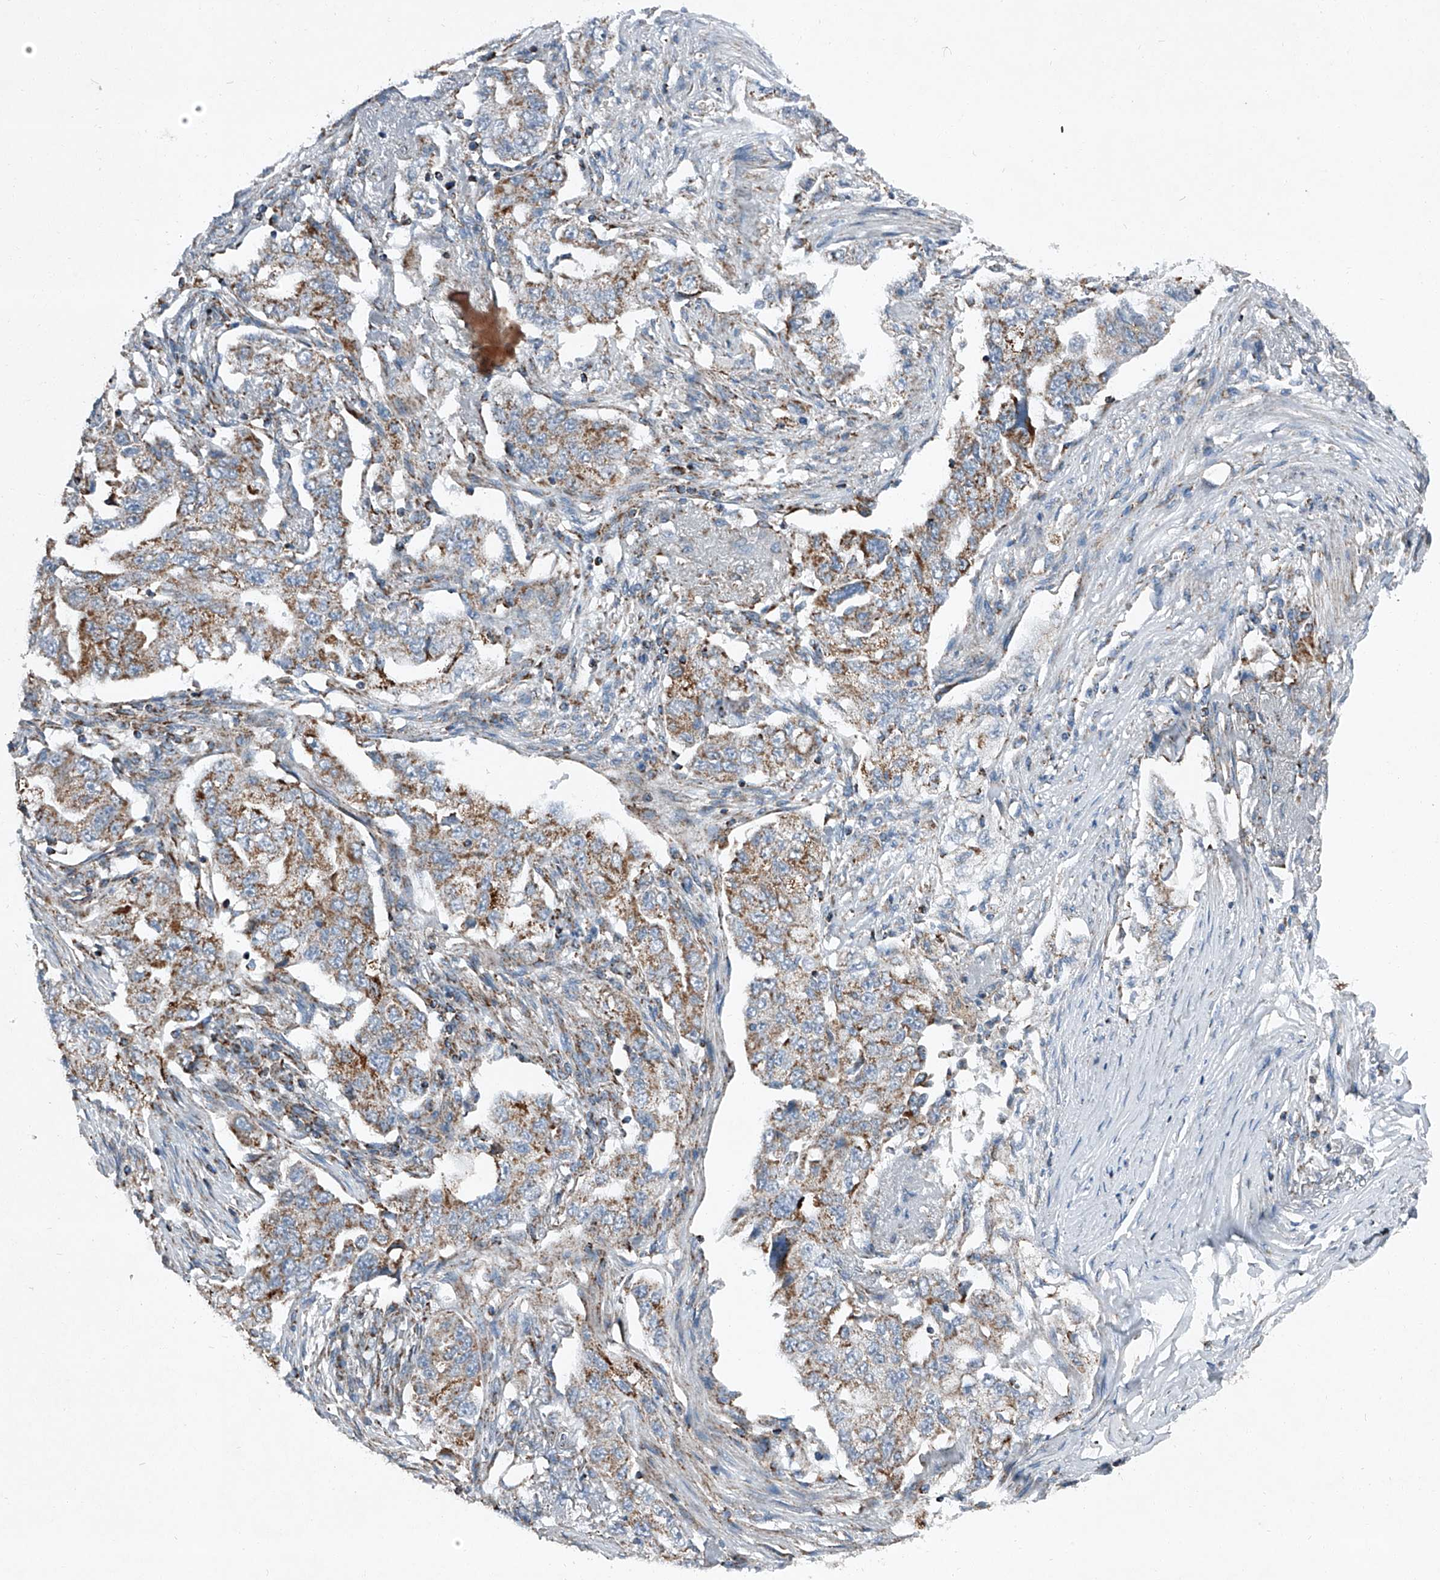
{"staining": {"intensity": "moderate", "quantity": "25%-75%", "location": "cytoplasmic/membranous"}, "tissue": "lung cancer", "cell_type": "Tumor cells", "image_type": "cancer", "snomed": [{"axis": "morphology", "description": "Adenocarcinoma, NOS"}, {"axis": "topography", "description": "Lung"}], "caption": "Lung cancer tissue exhibits moderate cytoplasmic/membranous positivity in approximately 25%-75% of tumor cells, visualized by immunohistochemistry.", "gene": "CHRNA7", "patient": {"sex": "female", "age": 51}}